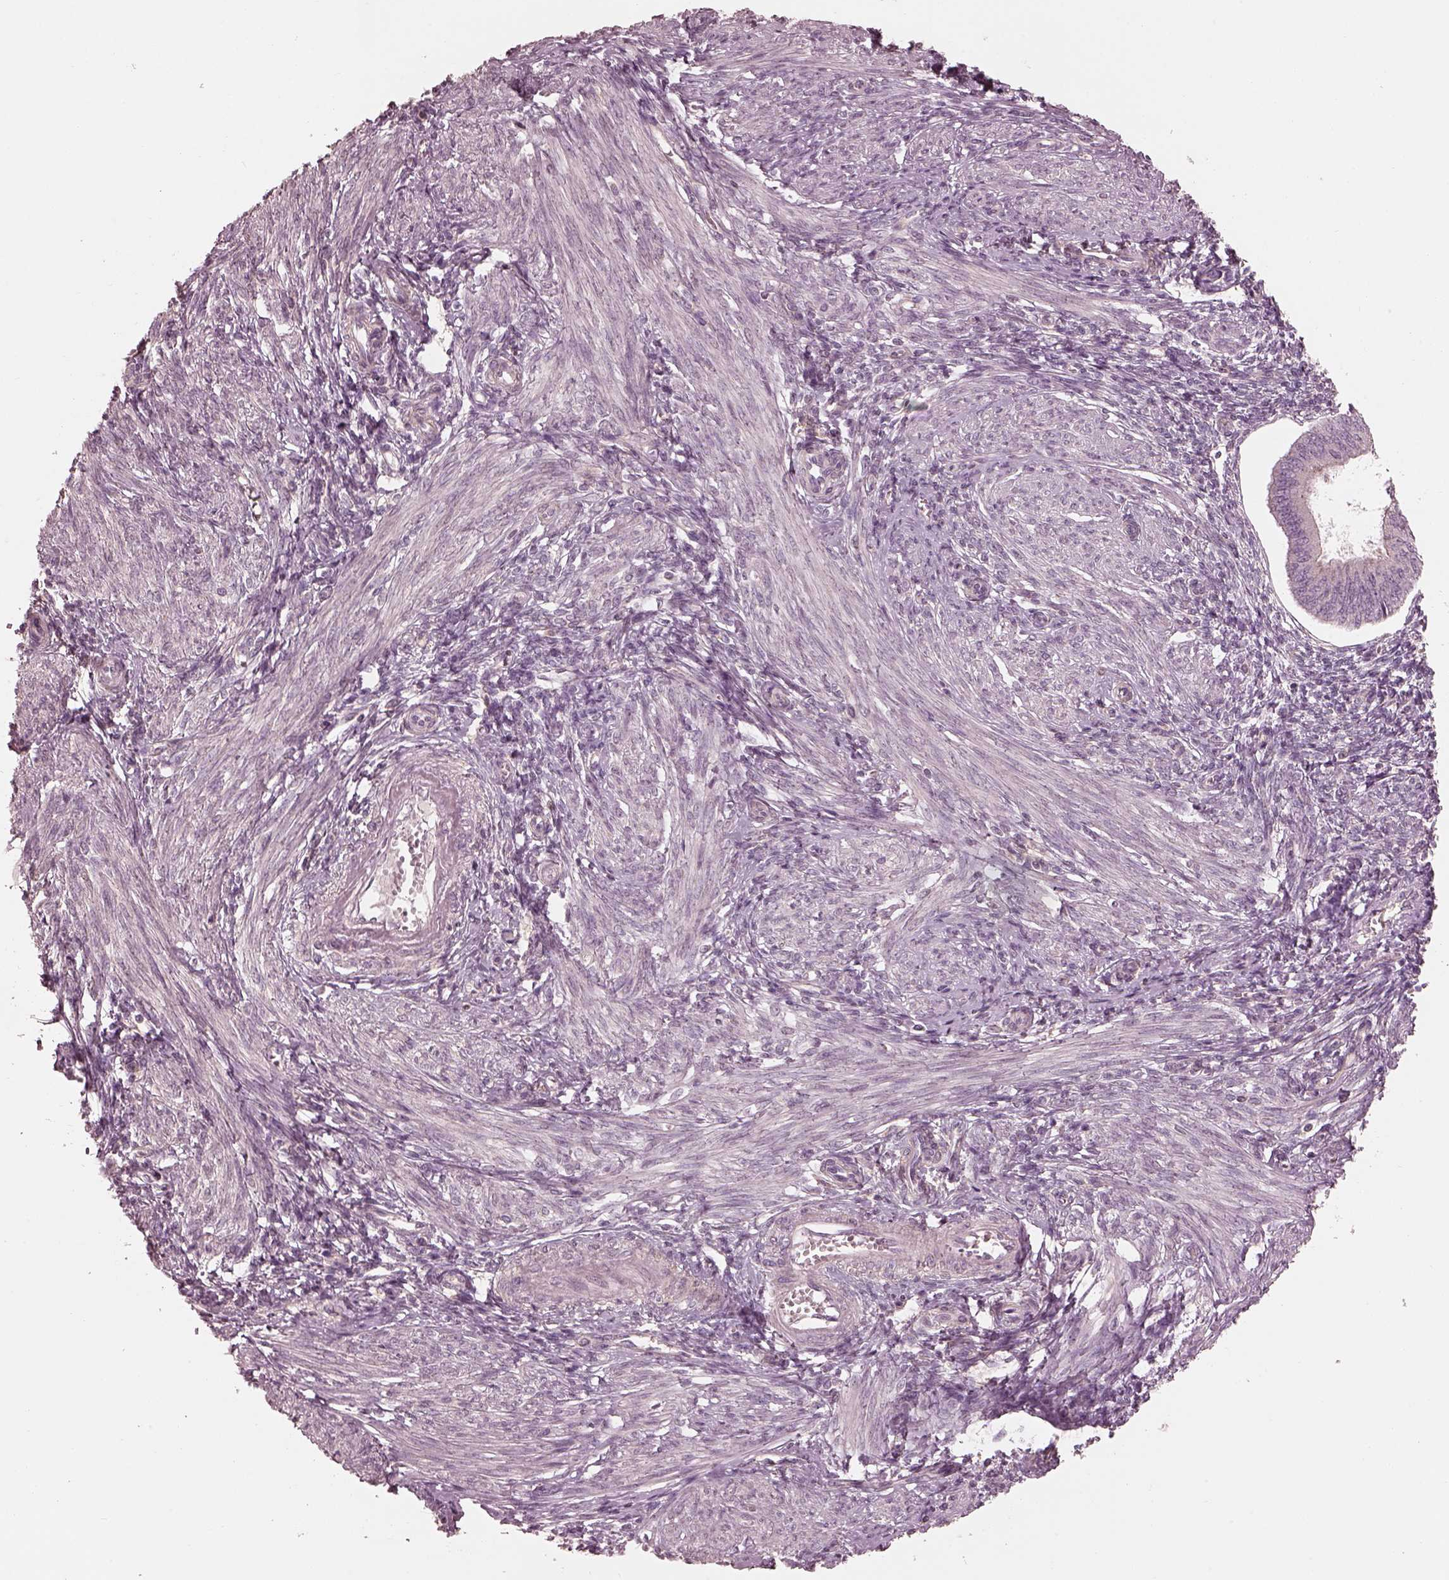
{"staining": {"intensity": "weak", "quantity": "25%-75%", "location": "cytoplasmic/membranous"}, "tissue": "endometrium", "cell_type": "Cells in endometrial stroma", "image_type": "normal", "snomed": [{"axis": "morphology", "description": "Normal tissue, NOS"}, {"axis": "topography", "description": "Endometrium"}], "caption": "Endometrium stained with immunohistochemistry (IHC) reveals weak cytoplasmic/membranous staining in about 25%-75% of cells in endometrial stroma.", "gene": "PRKACG", "patient": {"sex": "female", "age": 42}}